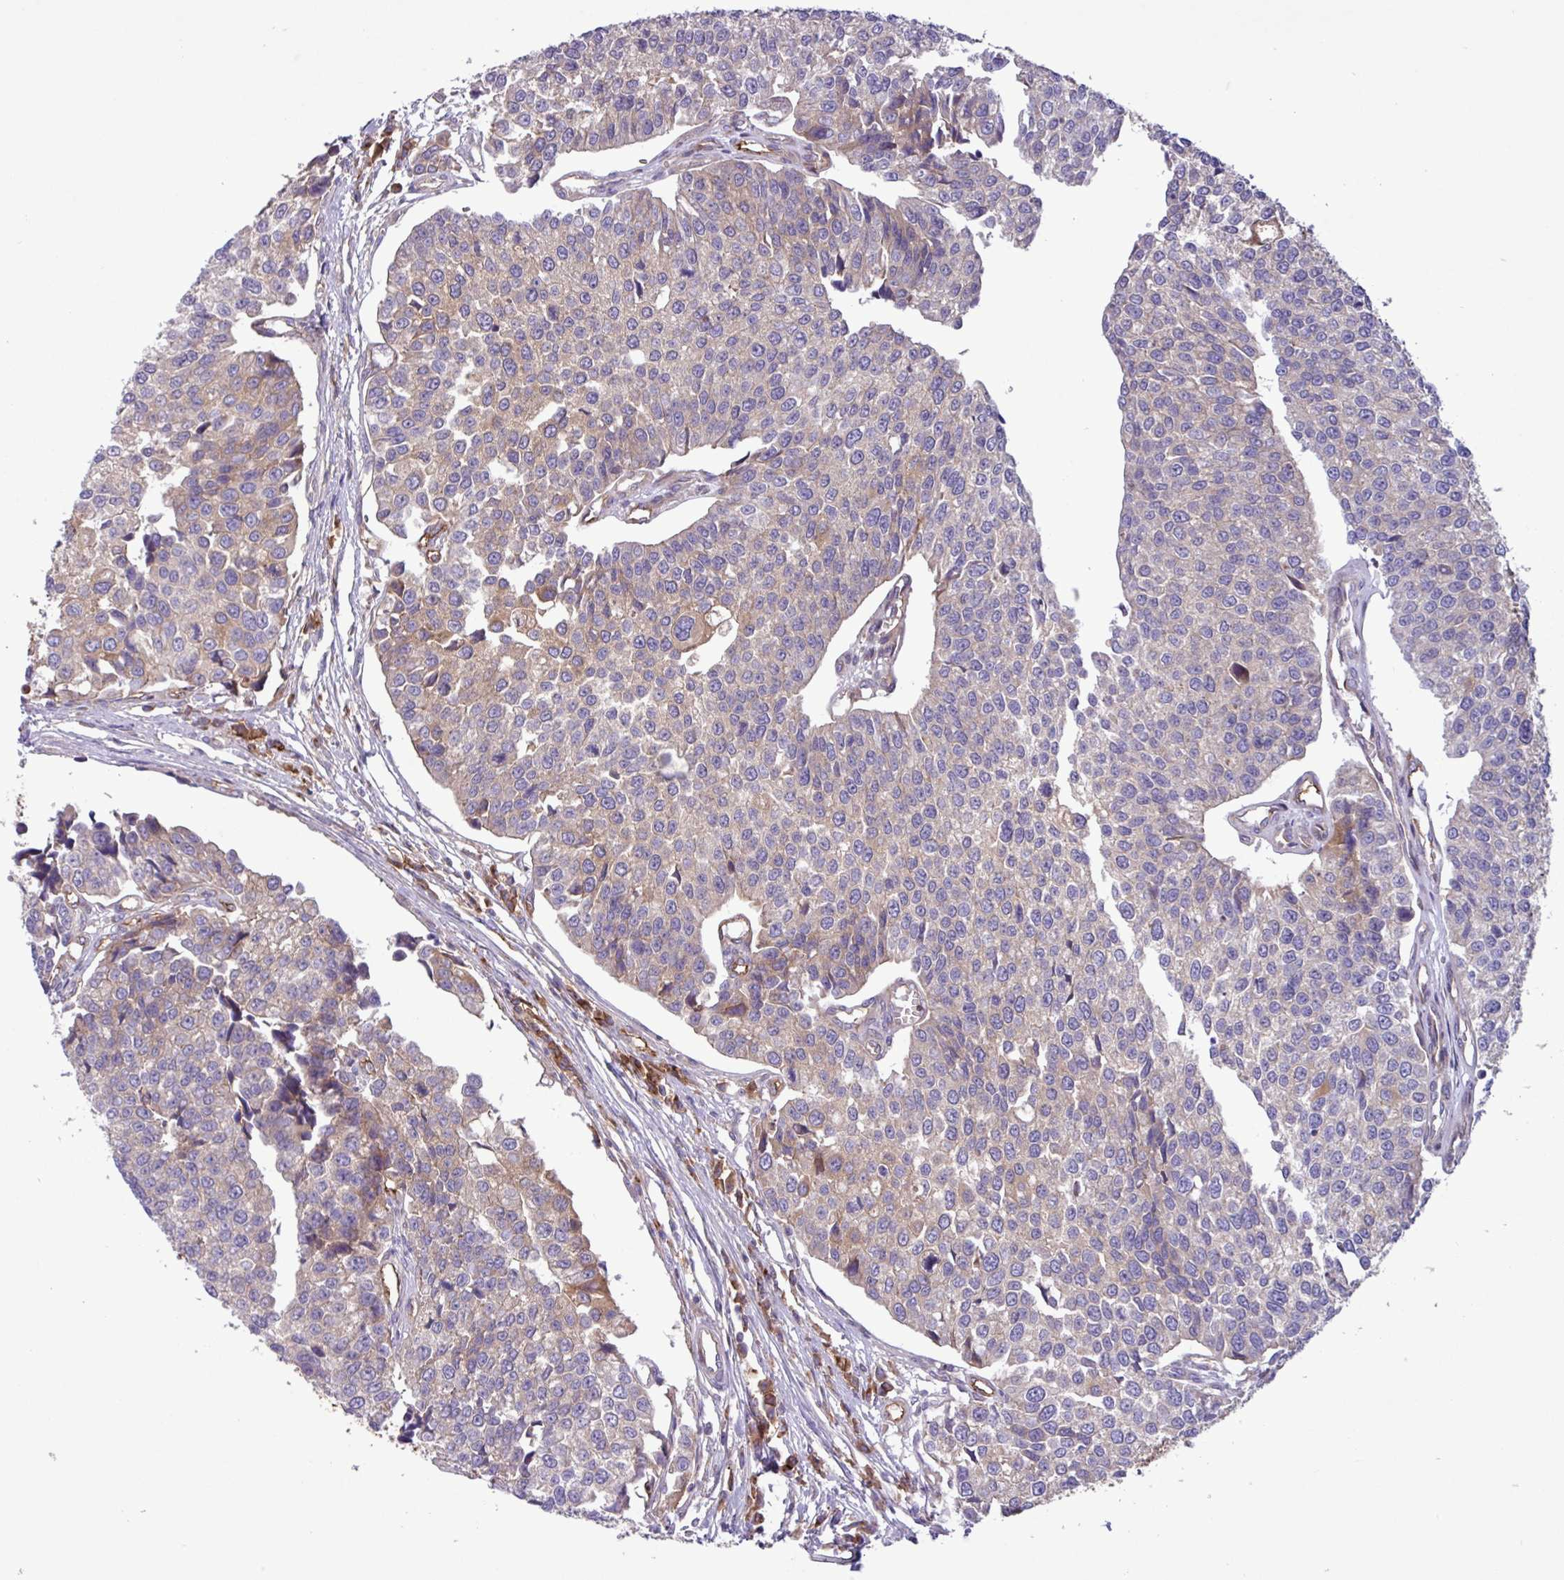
{"staining": {"intensity": "moderate", "quantity": "<25%", "location": "cytoplasmic/membranous"}, "tissue": "urothelial cancer", "cell_type": "Tumor cells", "image_type": "cancer", "snomed": [{"axis": "morphology", "description": "Urothelial carcinoma, Low grade"}, {"axis": "topography", "description": "Urinary bladder"}], "caption": "Low-grade urothelial carcinoma stained with a brown dye reveals moderate cytoplasmic/membranous positive staining in about <25% of tumor cells.", "gene": "RAB19", "patient": {"sex": "female", "age": 78}}